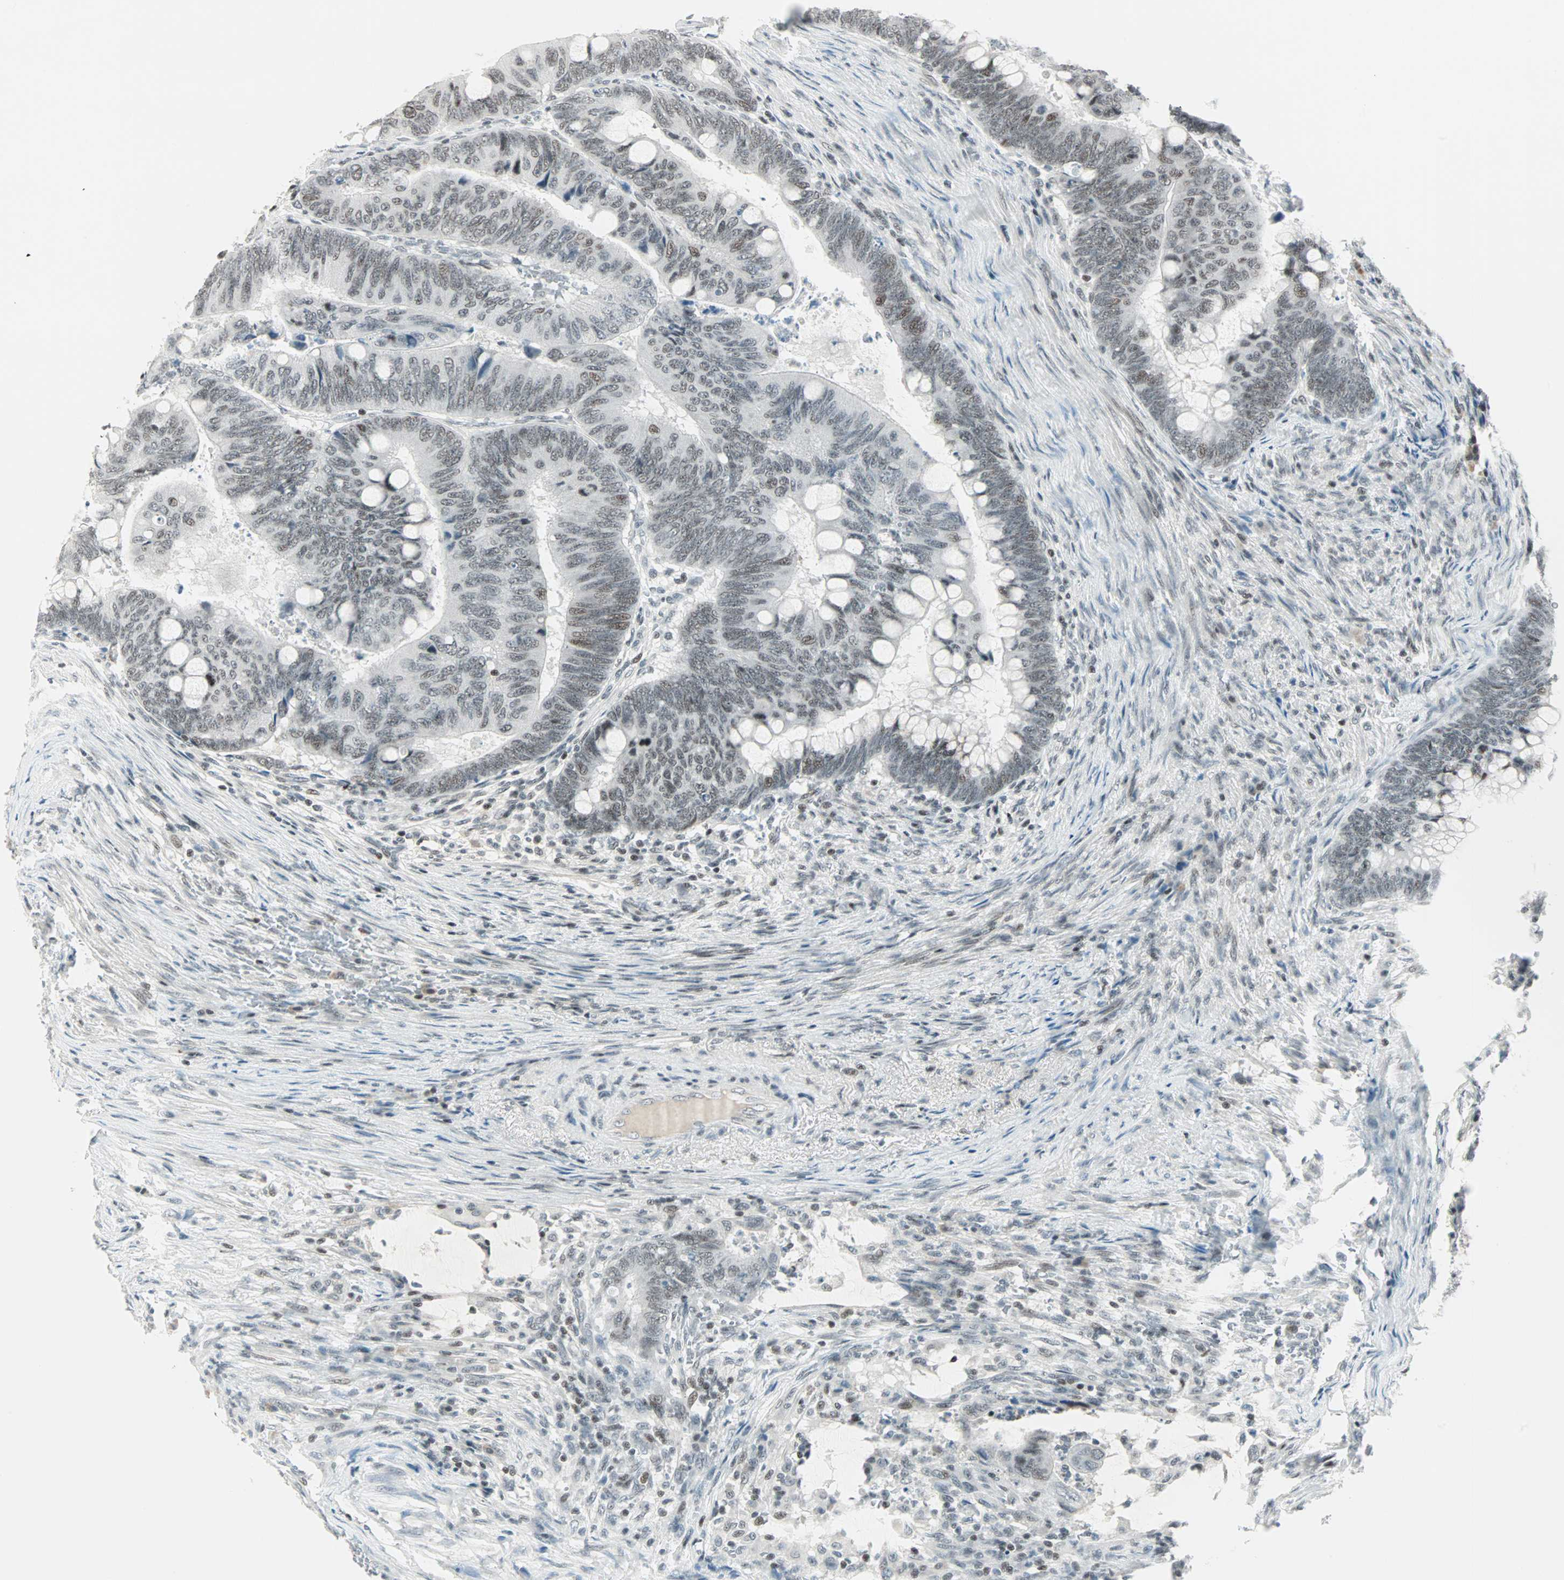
{"staining": {"intensity": "moderate", "quantity": ">75%", "location": "nuclear"}, "tissue": "colorectal cancer", "cell_type": "Tumor cells", "image_type": "cancer", "snomed": [{"axis": "morphology", "description": "Normal tissue, NOS"}, {"axis": "morphology", "description": "Adenocarcinoma, NOS"}, {"axis": "topography", "description": "Rectum"}, {"axis": "topography", "description": "Peripheral nerve tissue"}], "caption": "DAB immunohistochemical staining of adenocarcinoma (colorectal) displays moderate nuclear protein expression in approximately >75% of tumor cells. (Brightfield microscopy of DAB IHC at high magnification).", "gene": "SIN3A", "patient": {"sex": "male", "age": 92}}